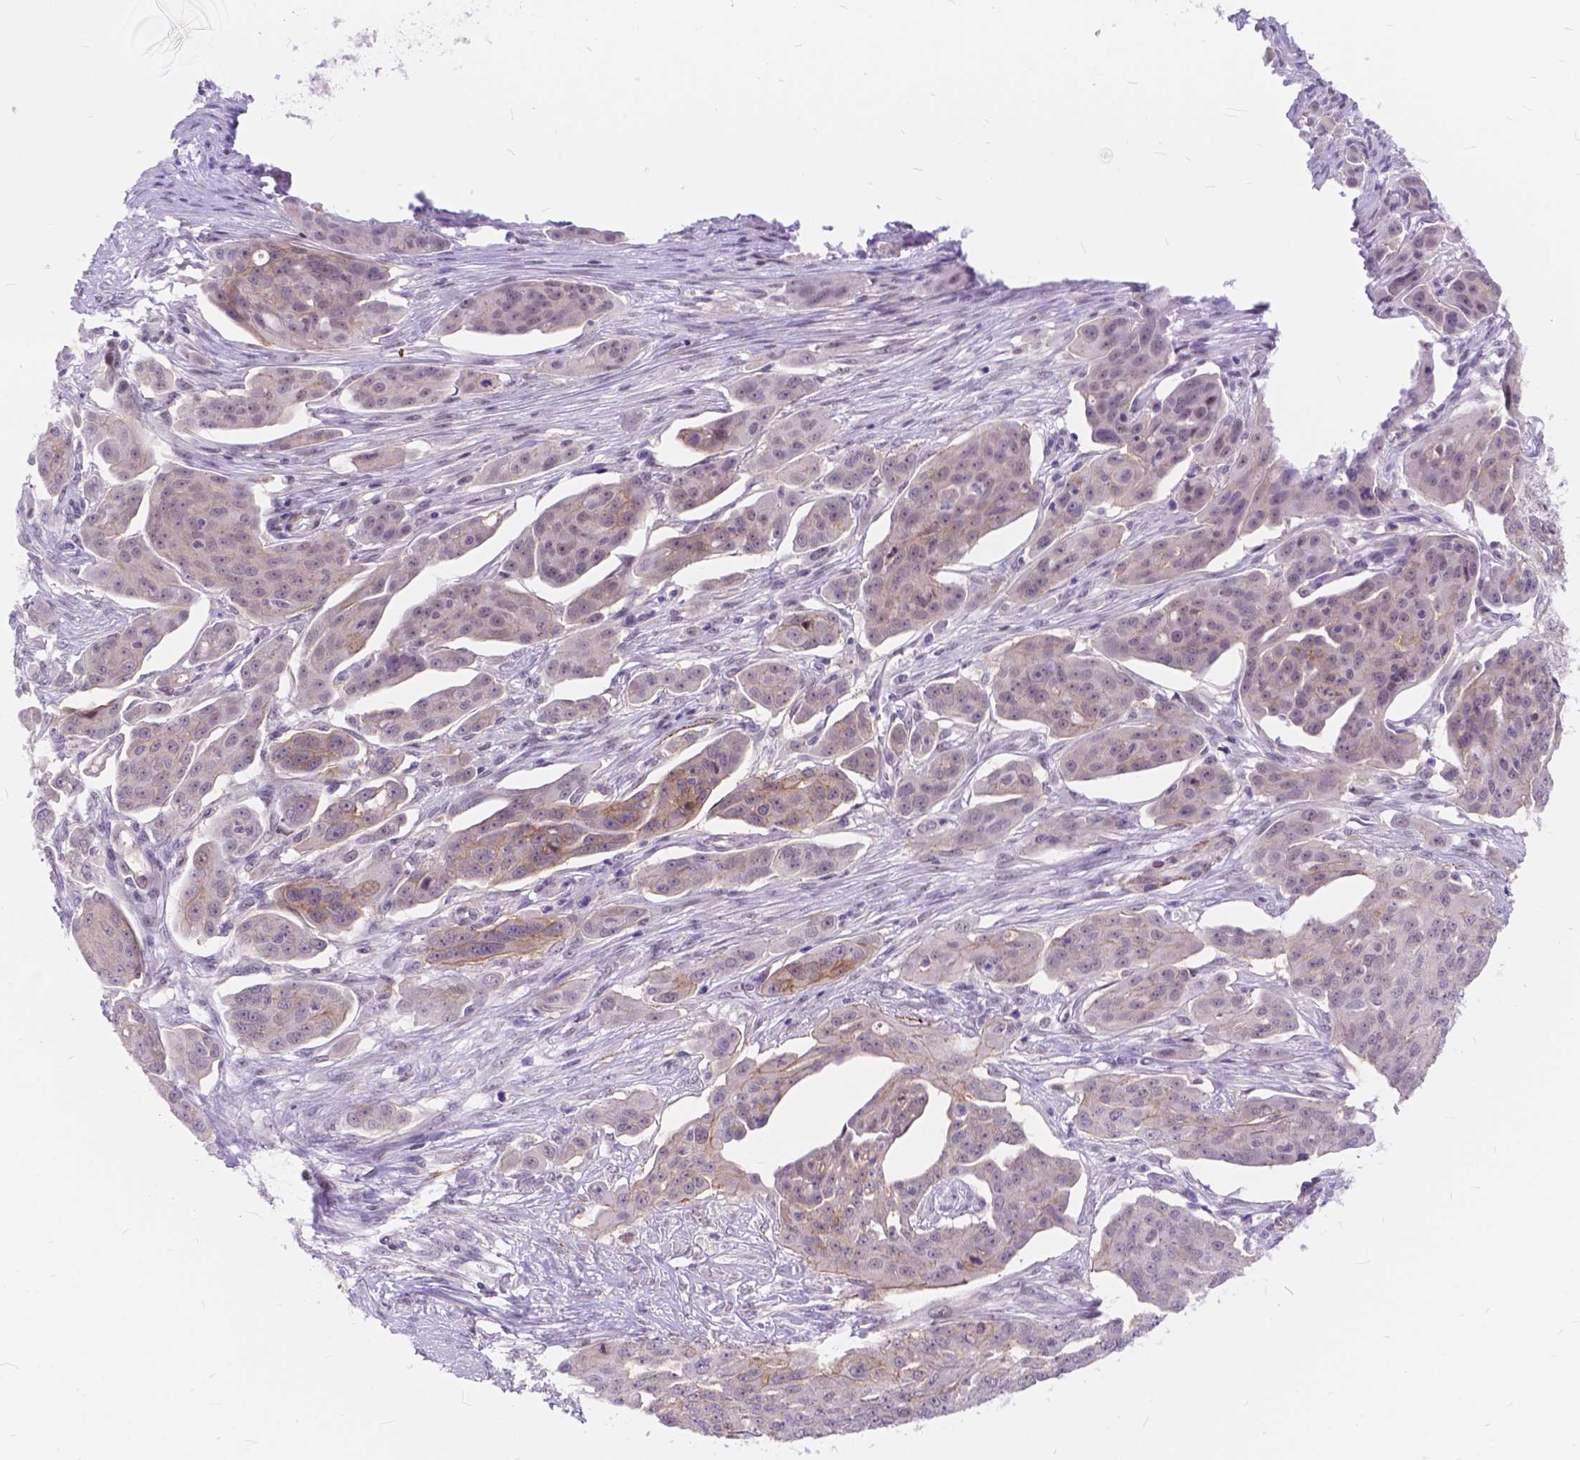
{"staining": {"intensity": "moderate", "quantity": ">75%", "location": "cytoplasmic/membranous"}, "tissue": "ovarian cancer", "cell_type": "Tumor cells", "image_type": "cancer", "snomed": [{"axis": "morphology", "description": "Carcinoma, endometroid"}, {"axis": "topography", "description": "Ovary"}], "caption": "IHC (DAB) staining of ovarian cancer reveals moderate cytoplasmic/membranous protein staining in approximately >75% of tumor cells.", "gene": "MAN2C1", "patient": {"sex": "female", "age": 70}}